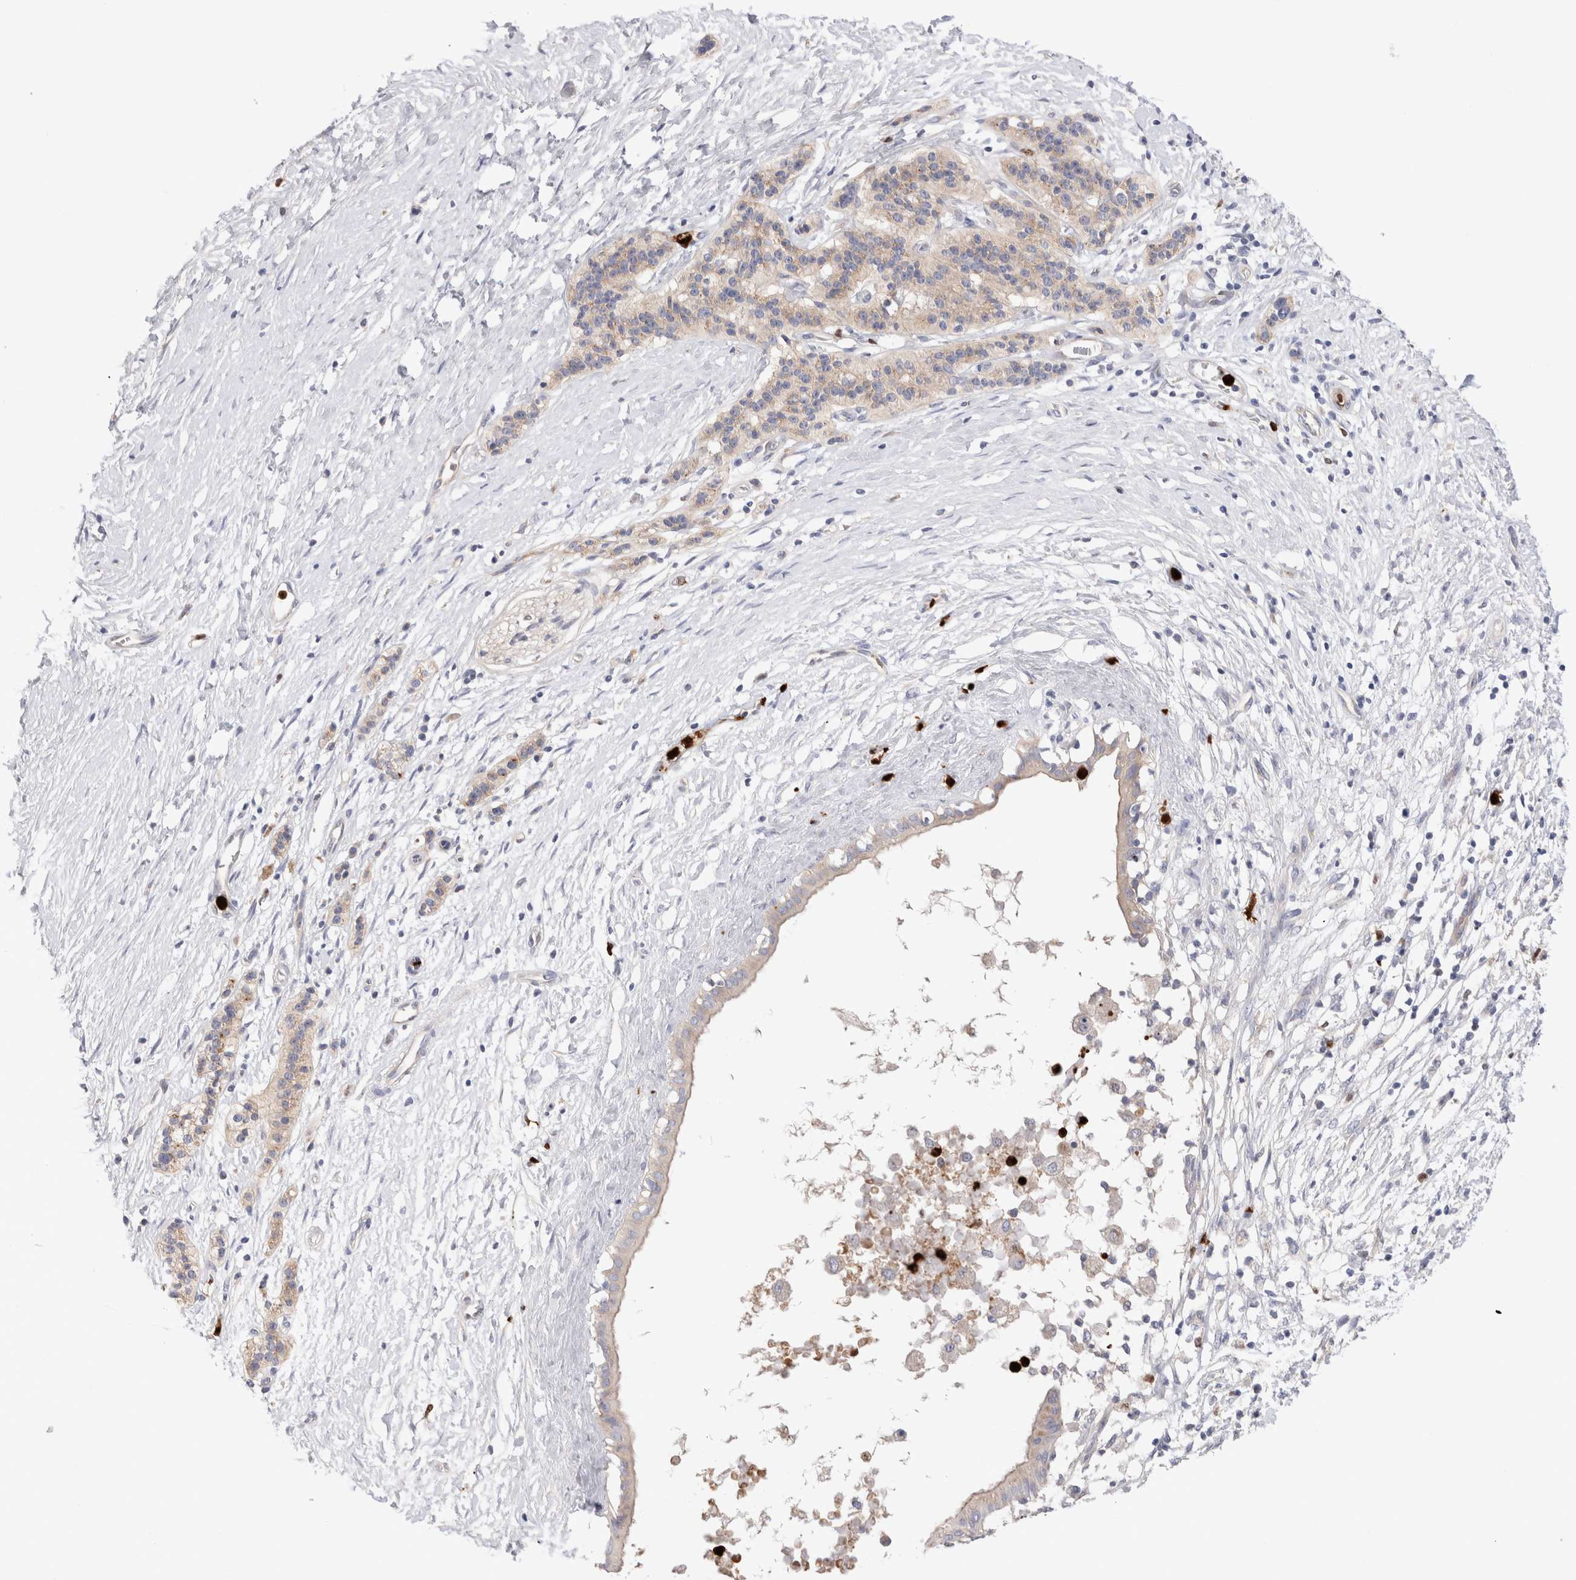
{"staining": {"intensity": "weak", "quantity": ">75%", "location": "cytoplasmic/membranous"}, "tissue": "pancreatic cancer", "cell_type": "Tumor cells", "image_type": "cancer", "snomed": [{"axis": "morphology", "description": "Adenocarcinoma, NOS"}, {"axis": "topography", "description": "Pancreas"}], "caption": "Approximately >75% of tumor cells in human pancreatic cancer exhibit weak cytoplasmic/membranous protein staining as visualized by brown immunohistochemical staining.", "gene": "NXT2", "patient": {"sex": "male", "age": 50}}